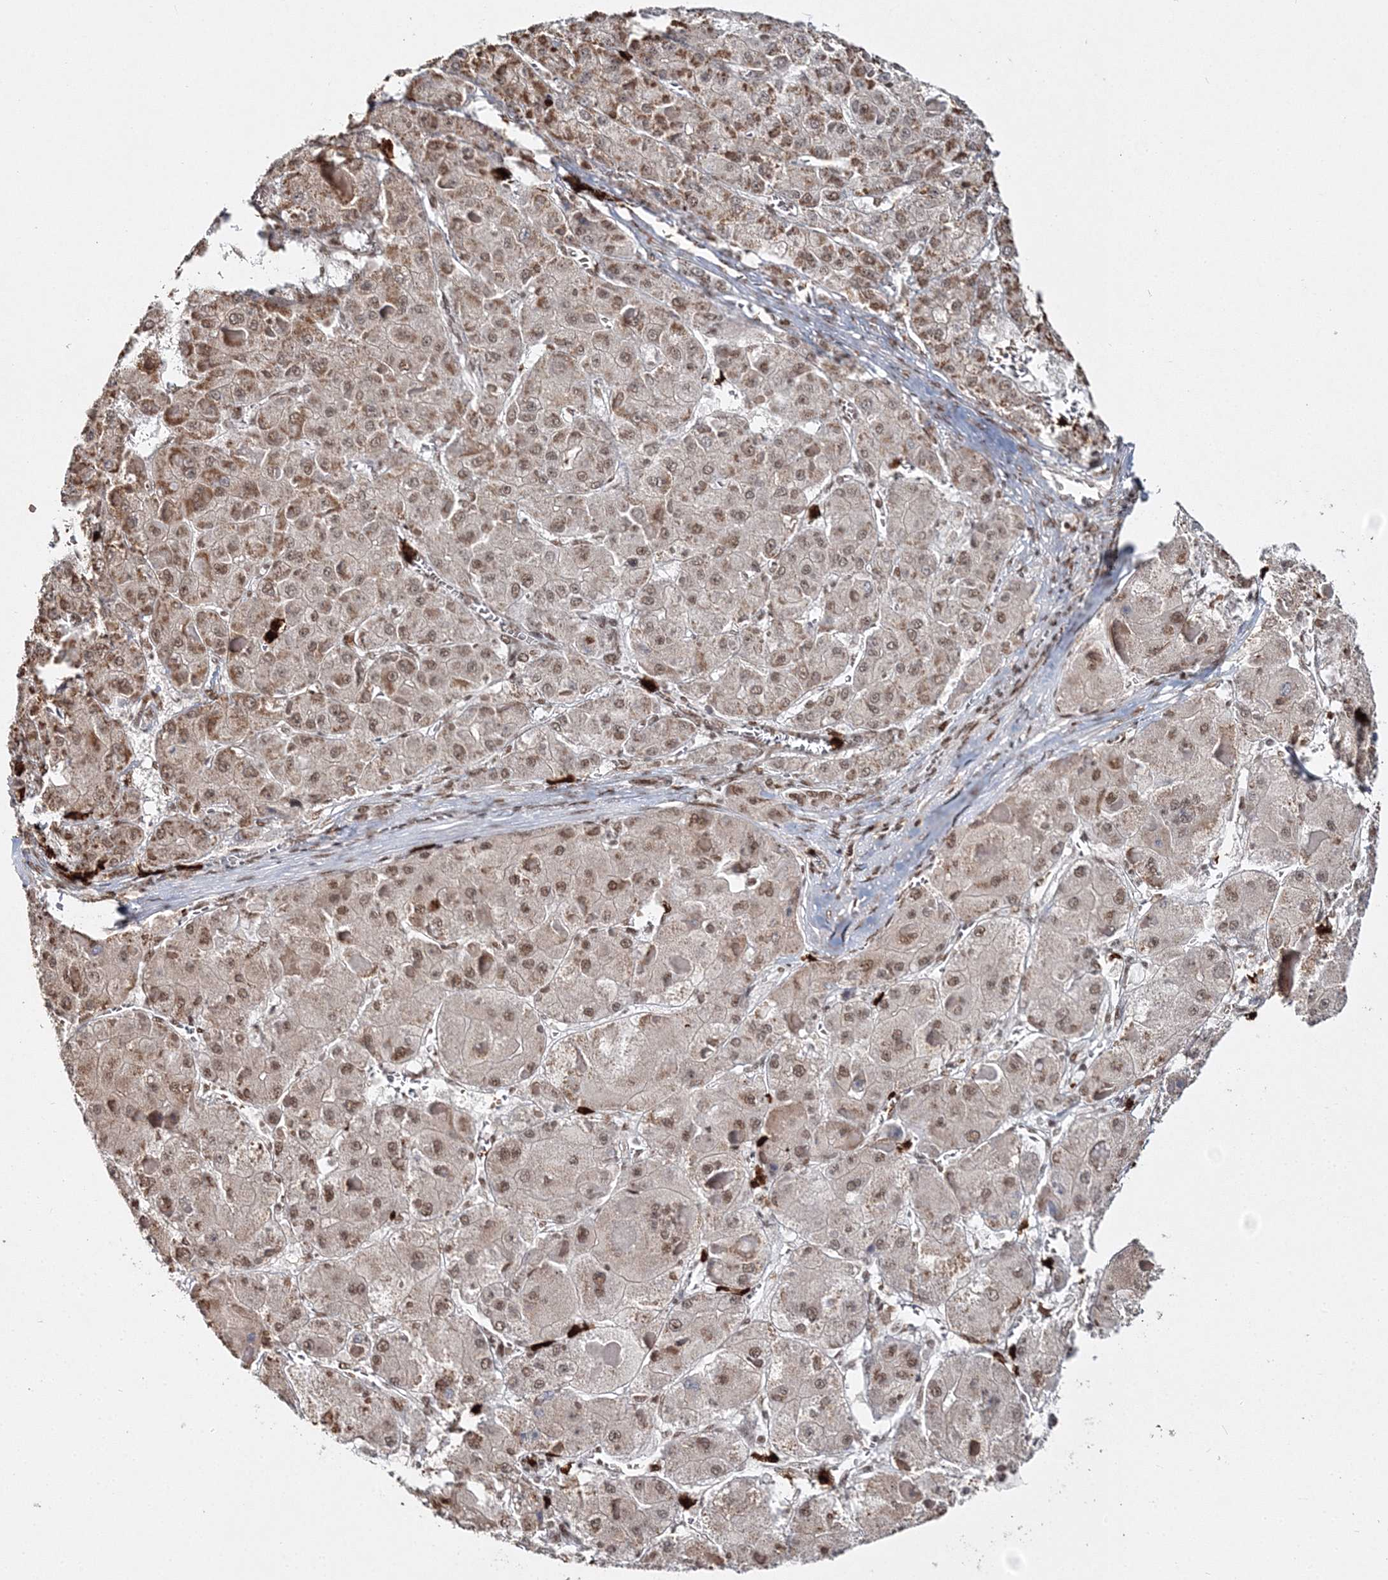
{"staining": {"intensity": "moderate", "quantity": ">75%", "location": "nuclear"}, "tissue": "liver cancer", "cell_type": "Tumor cells", "image_type": "cancer", "snomed": [{"axis": "morphology", "description": "Carcinoma, Hepatocellular, NOS"}, {"axis": "topography", "description": "Liver"}], "caption": "Immunohistochemistry photomicrograph of human hepatocellular carcinoma (liver) stained for a protein (brown), which reveals medium levels of moderate nuclear expression in about >75% of tumor cells.", "gene": "QRICH1", "patient": {"sex": "female", "age": 73}}